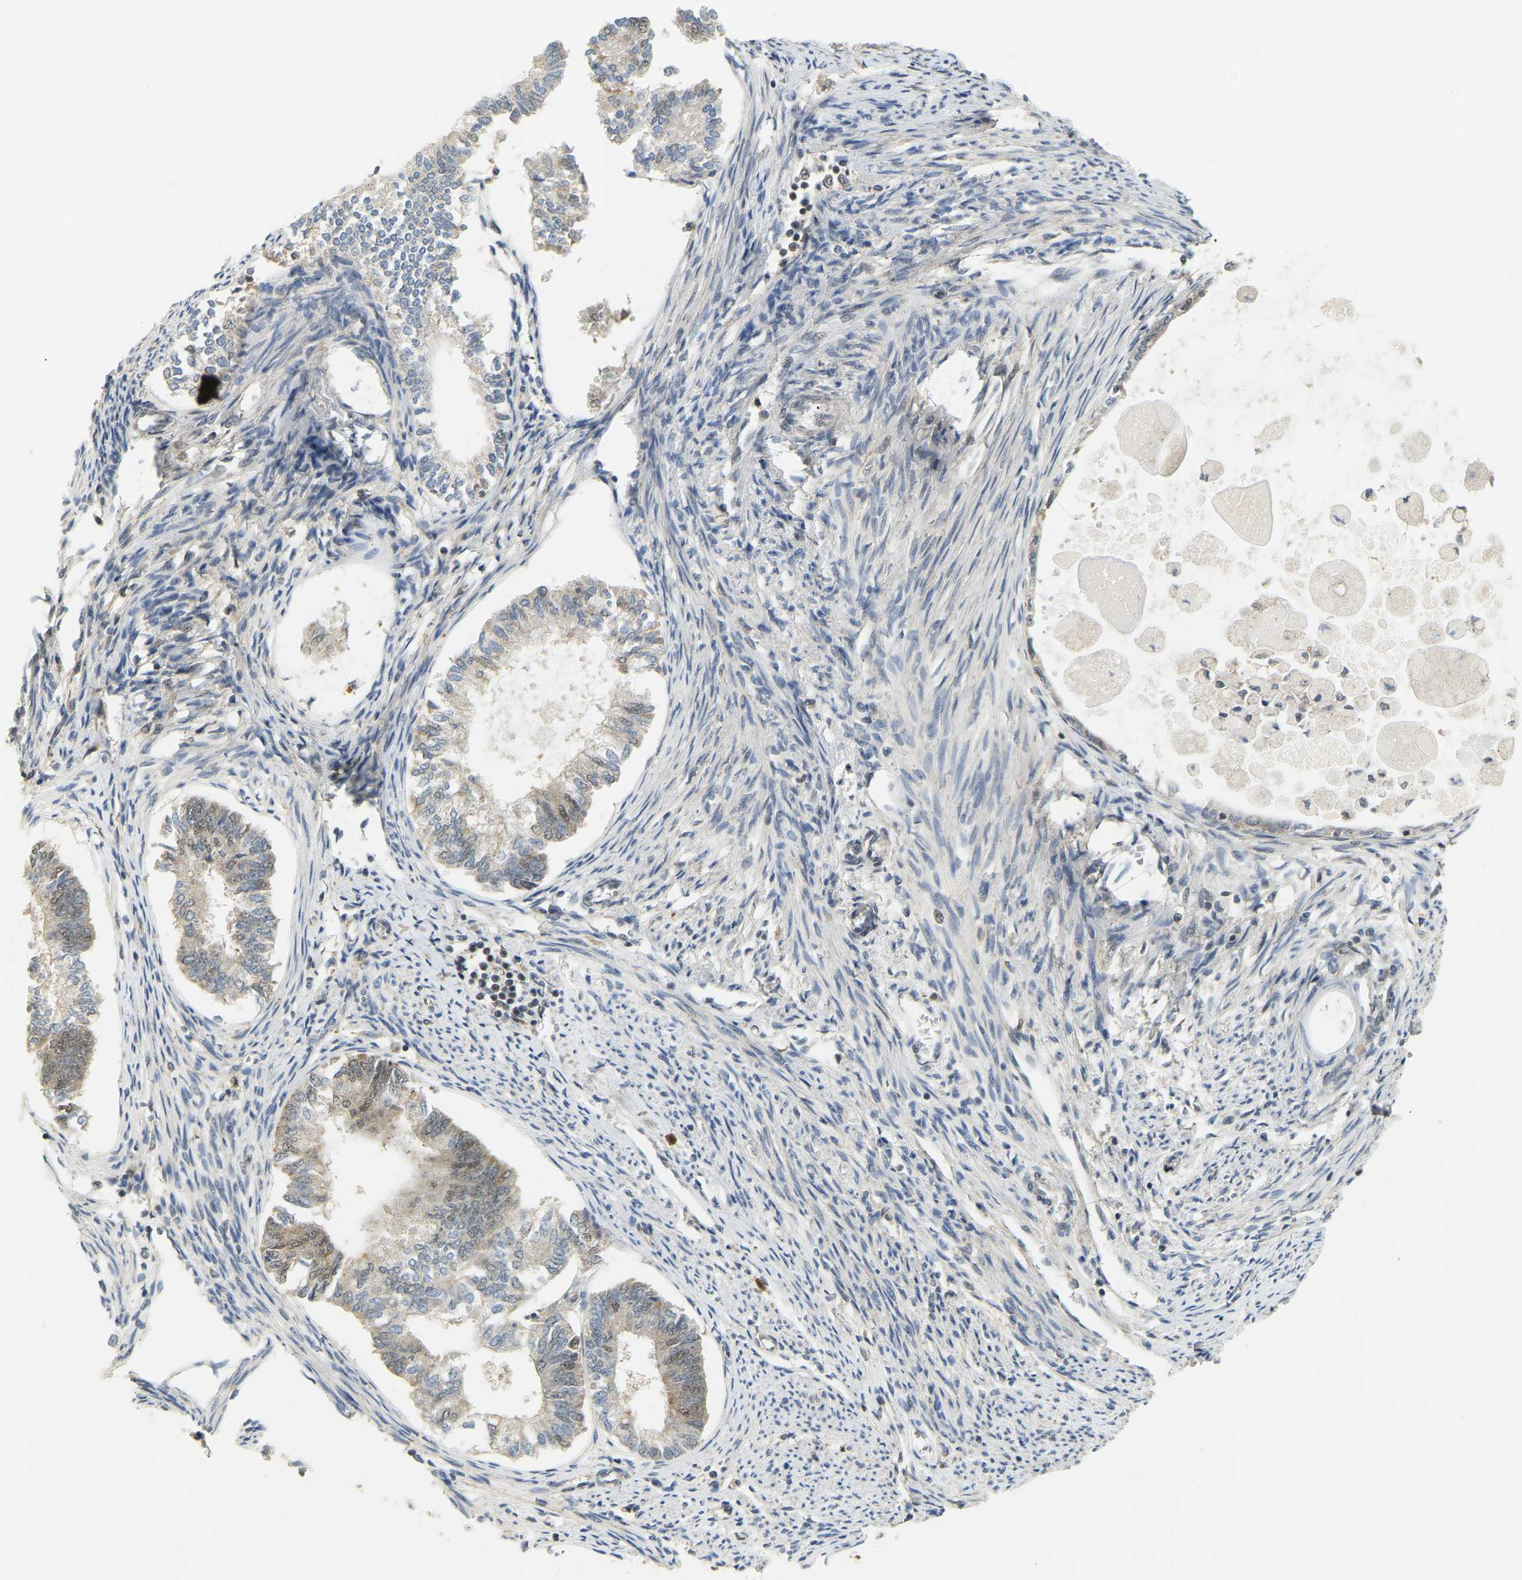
{"staining": {"intensity": "moderate", "quantity": "<25%", "location": "nuclear"}, "tissue": "endometrial cancer", "cell_type": "Tumor cells", "image_type": "cancer", "snomed": [{"axis": "morphology", "description": "Adenocarcinoma, NOS"}, {"axis": "topography", "description": "Endometrium"}], "caption": "IHC of adenocarcinoma (endometrial) shows low levels of moderate nuclear staining in about <25% of tumor cells. (DAB IHC, brown staining for protein, blue staining for nuclei).", "gene": "BRF2", "patient": {"sex": "female", "age": 86}}